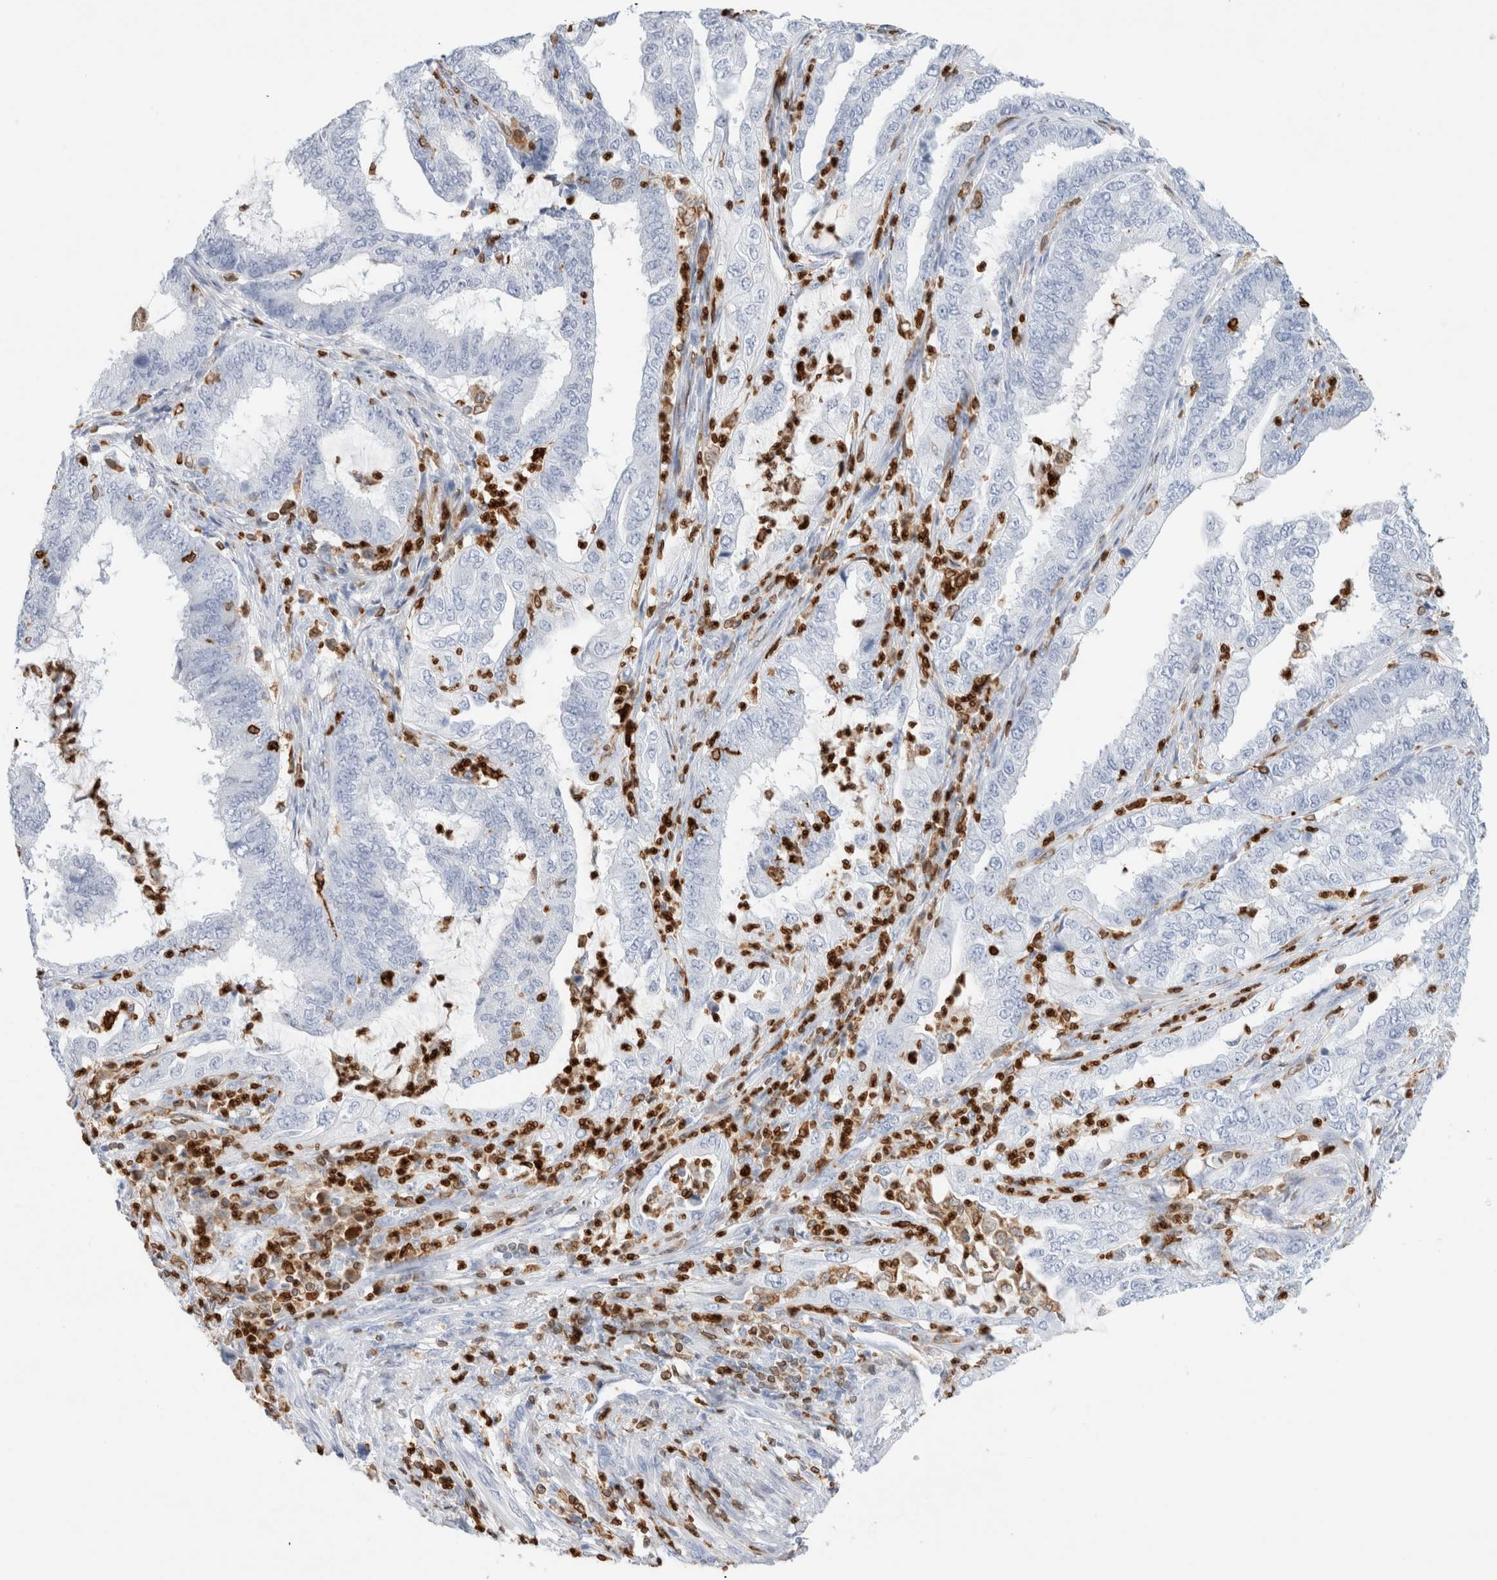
{"staining": {"intensity": "negative", "quantity": "none", "location": "none"}, "tissue": "endometrial cancer", "cell_type": "Tumor cells", "image_type": "cancer", "snomed": [{"axis": "morphology", "description": "Adenocarcinoma, NOS"}, {"axis": "topography", "description": "Endometrium"}], "caption": "High power microscopy photomicrograph of an immunohistochemistry image of endometrial cancer (adenocarcinoma), revealing no significant staining in tumor cells. (DAB (3,3'-diaminobenzidine) immunohistochemistry (IHC), high magnification).", "gene": "ALOX5AP", "patient": {"sex": "female", "age": 51}}